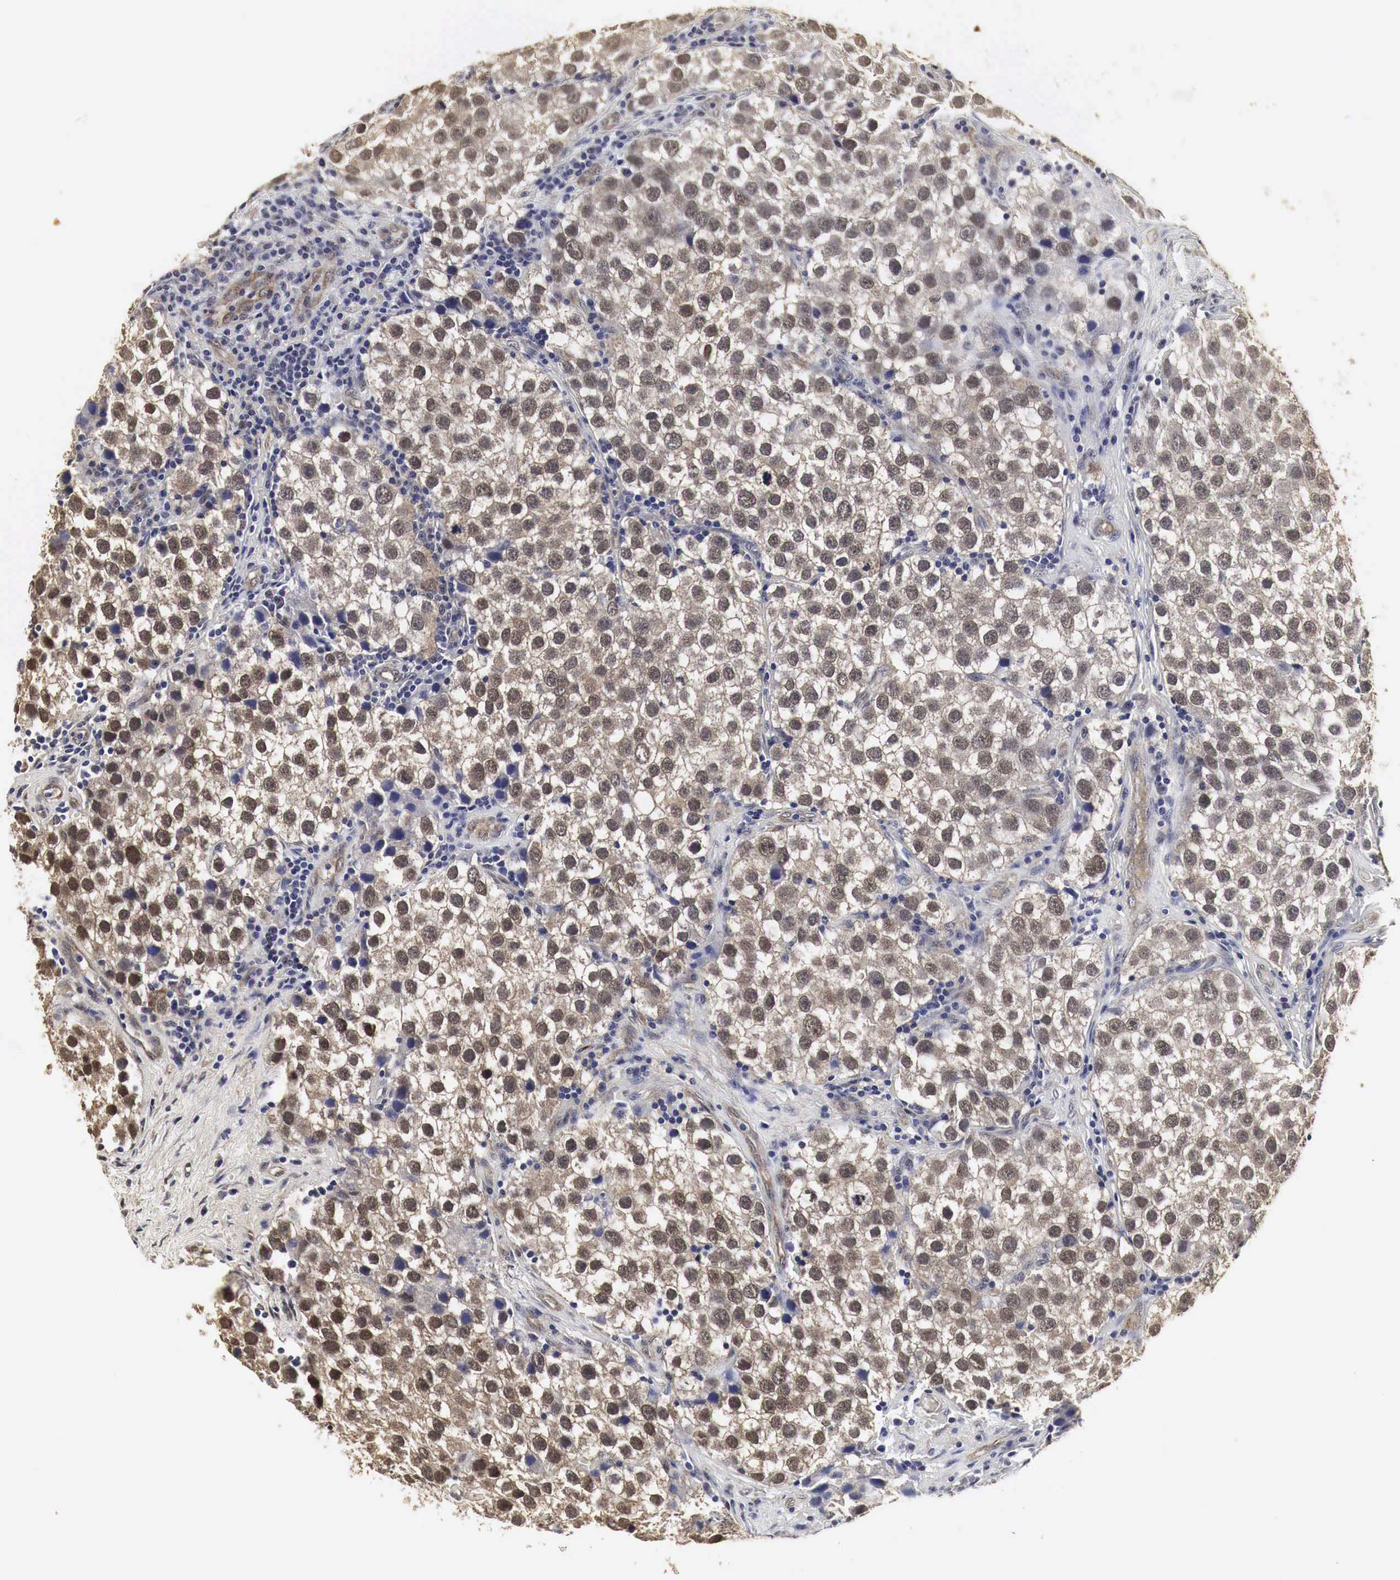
{"staining": {"intensity": "moderate", "quantity": "25%-75%", "location": "nuclear"}, "tissue": "testis cancer", "cell_type": "Tumor cells", "image_type": "cancer", "snomed": [{"axis": "morphology", "description": "Seminoma, NOS"}, {"axis": "topography", "description": "Testis"}], "caption": "The histopathology image displays immunohistochemical staining of seminoma (testis). There is moderate nuclear expression is identified in about 25%-75% of tumor cells. (DAB (3,3'-diaminobenzidine) IHC with brightfield microscopy, high magnification).", "gene": "SPIN1", "patient": {"sex": "male", "age": 39}}